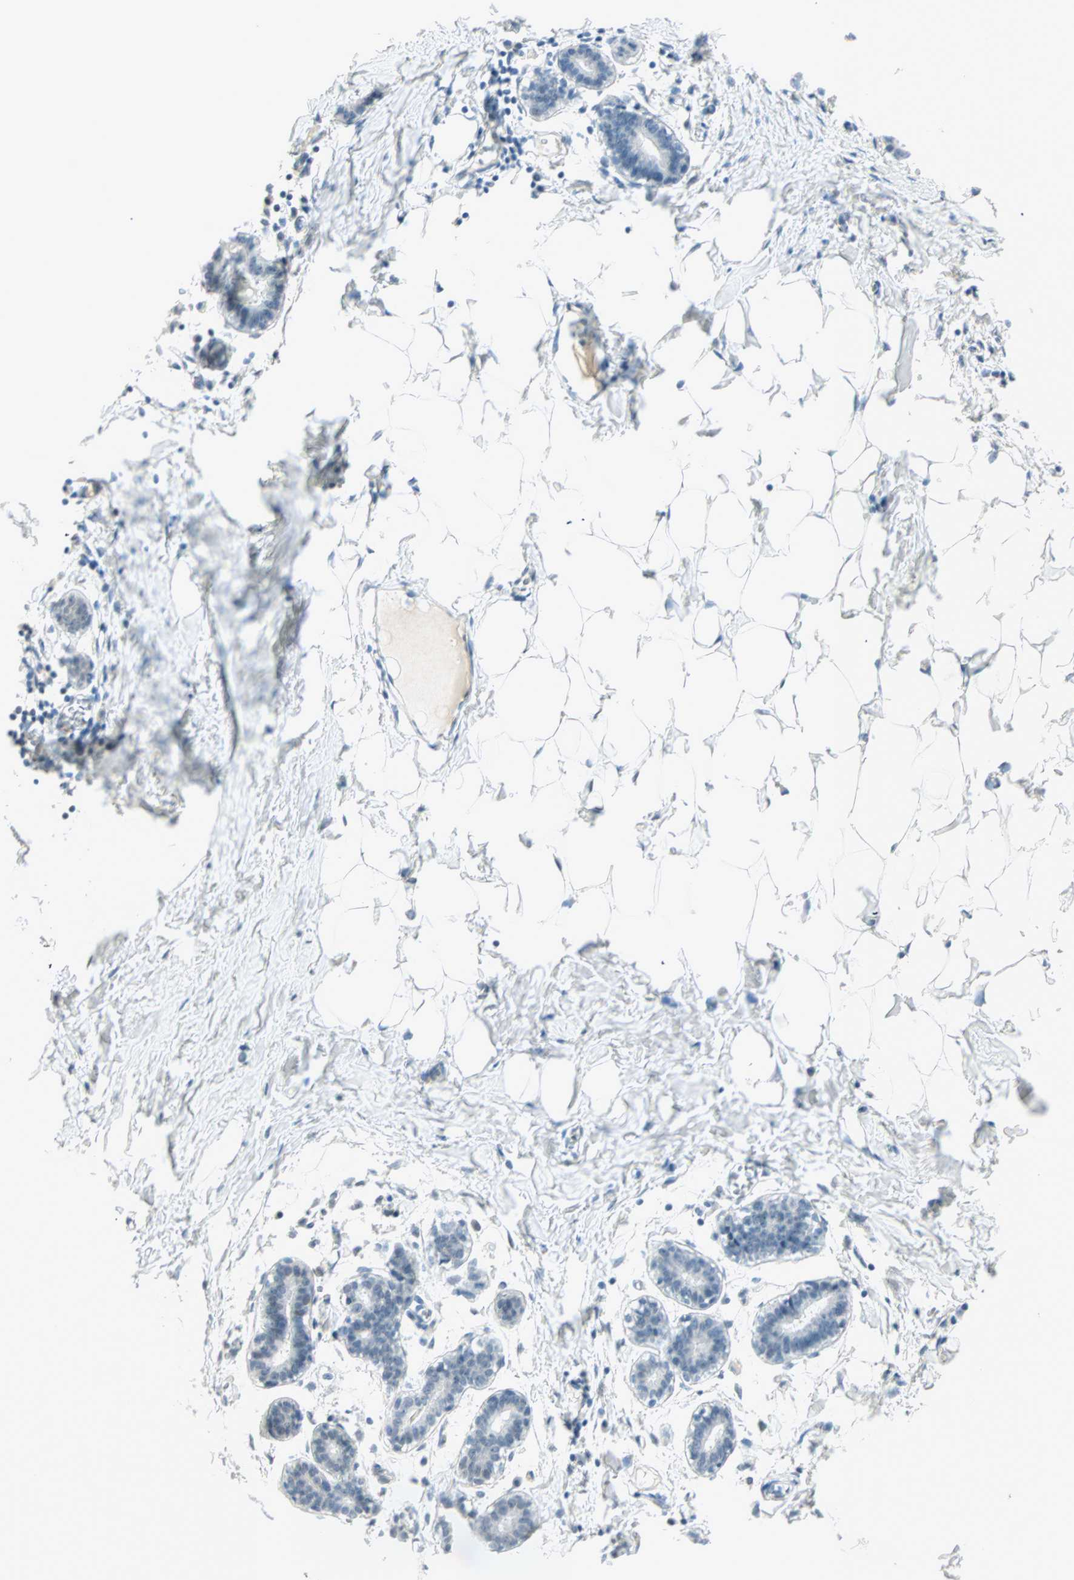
{"staining": {"intensity": "negative", "quantity": "none", "location": "none"}, "tissue": "breast", "cell_type": "Adipocytes", "image_type": "normal", "snomed": [{"axis": "morphology", "description": "Normal tissue, NOS"}, {"axis": "topography", "description": "Breast"}], "caption": "Histopathology image shows no significant protein positivity in adipocytes of normal breast. (Brightfield microscopy of DAB immunohistochemistry (IHC) at high magnification).", "gene": "BCAN", "patient": {"sex": "female", "age": 27}}